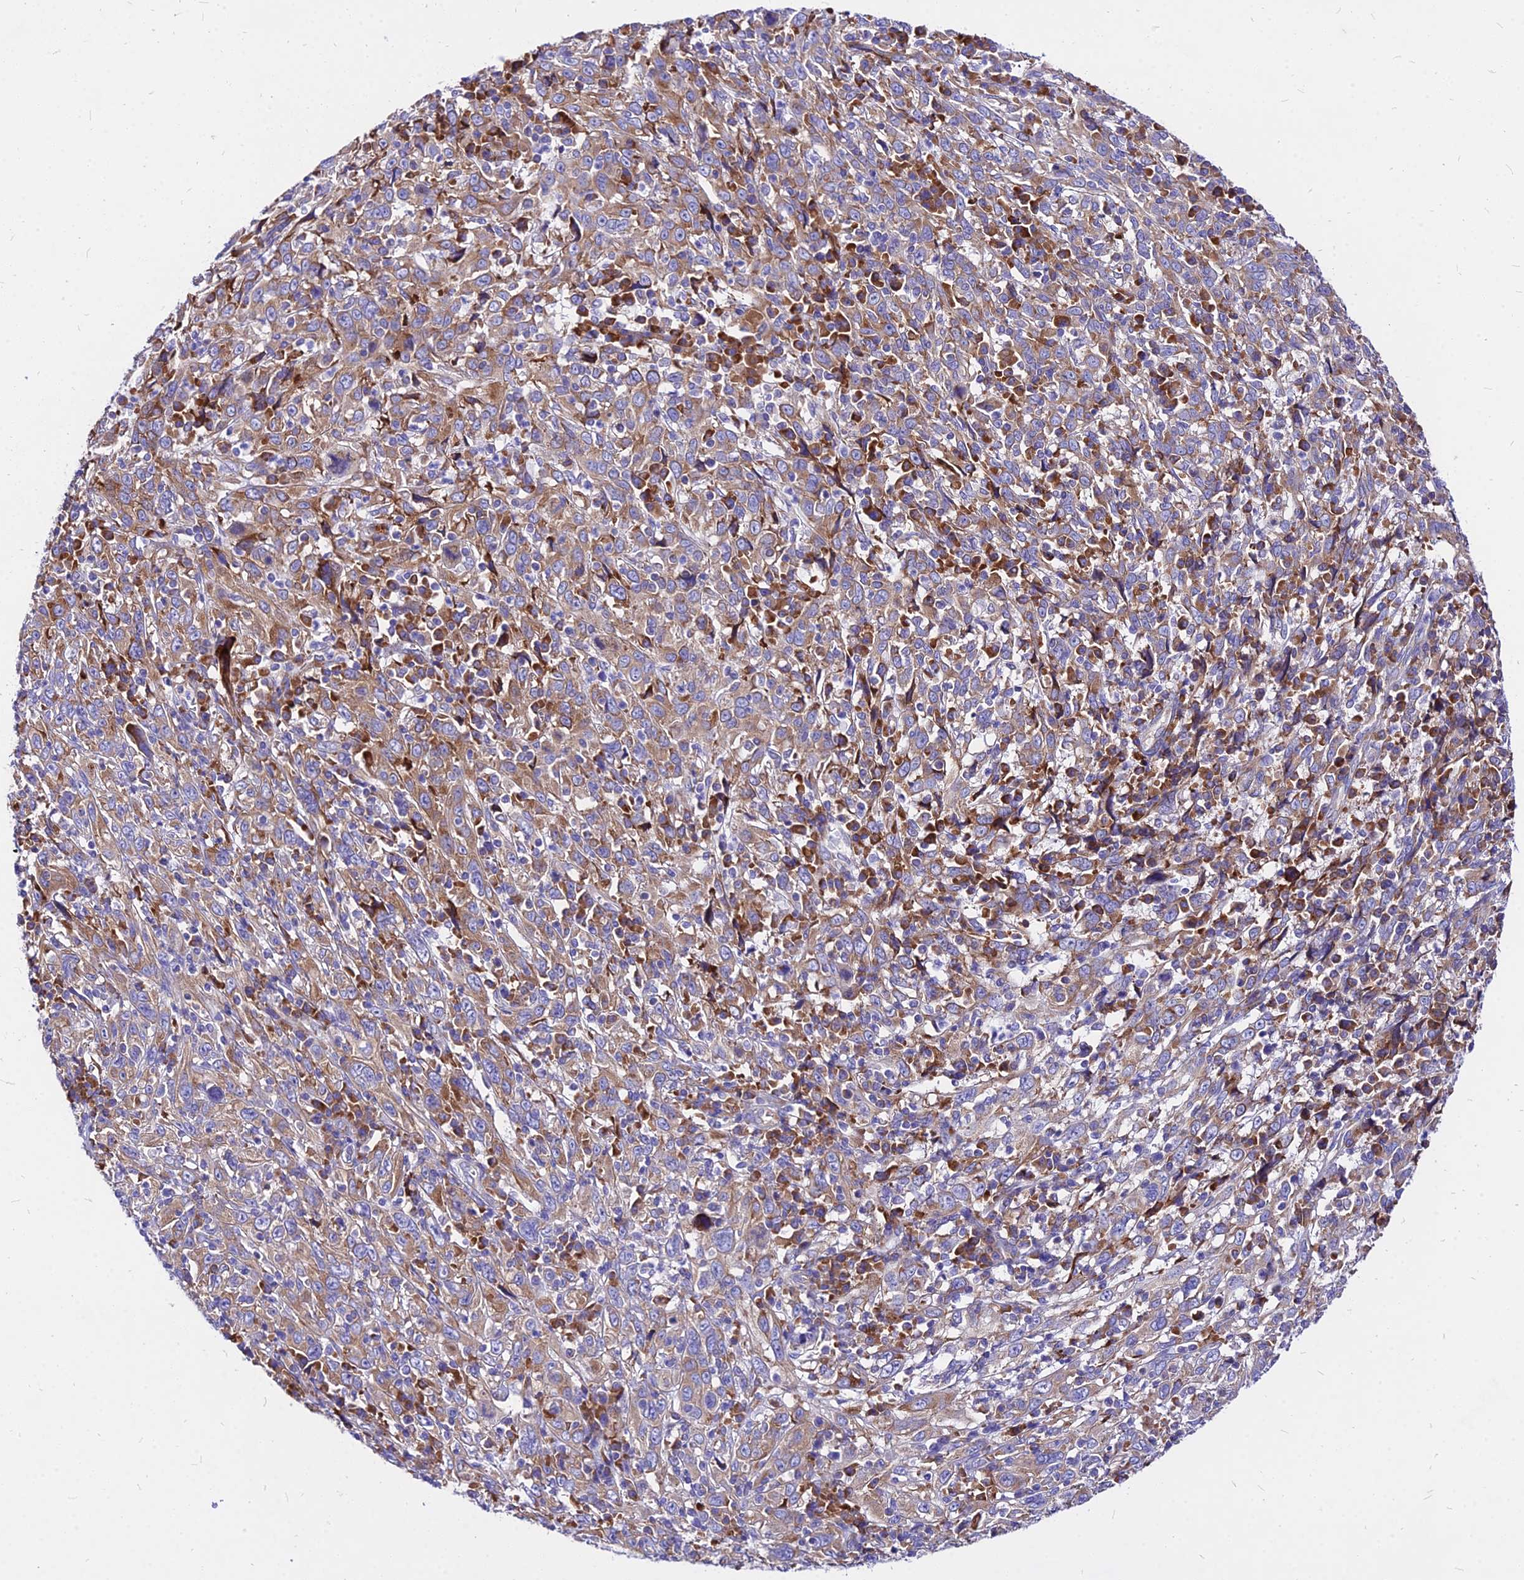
{"staining": {"intensity": "moderate", "quantity": ">75%", "location": "cytoplasmic/membranous"}, "tissue": "cervical cancer", "cell_type": "Tumor cells", "image_type": "cancer", "snomed": [{"axis": "morphology", "description": "Squamous cell carcinoma, NOS"}, {"axis": "topography", "description": "Cervix"}], "caption": "DAB (3,3'-diaminobenzidine) immunohistochemical staining of cervical cancer demonstrates moderate cytoplasmic/membranous protein expression in about >75% of tumor cells.", "gene": "RPL19", "patient": {"sex": "female", "age": 46}}